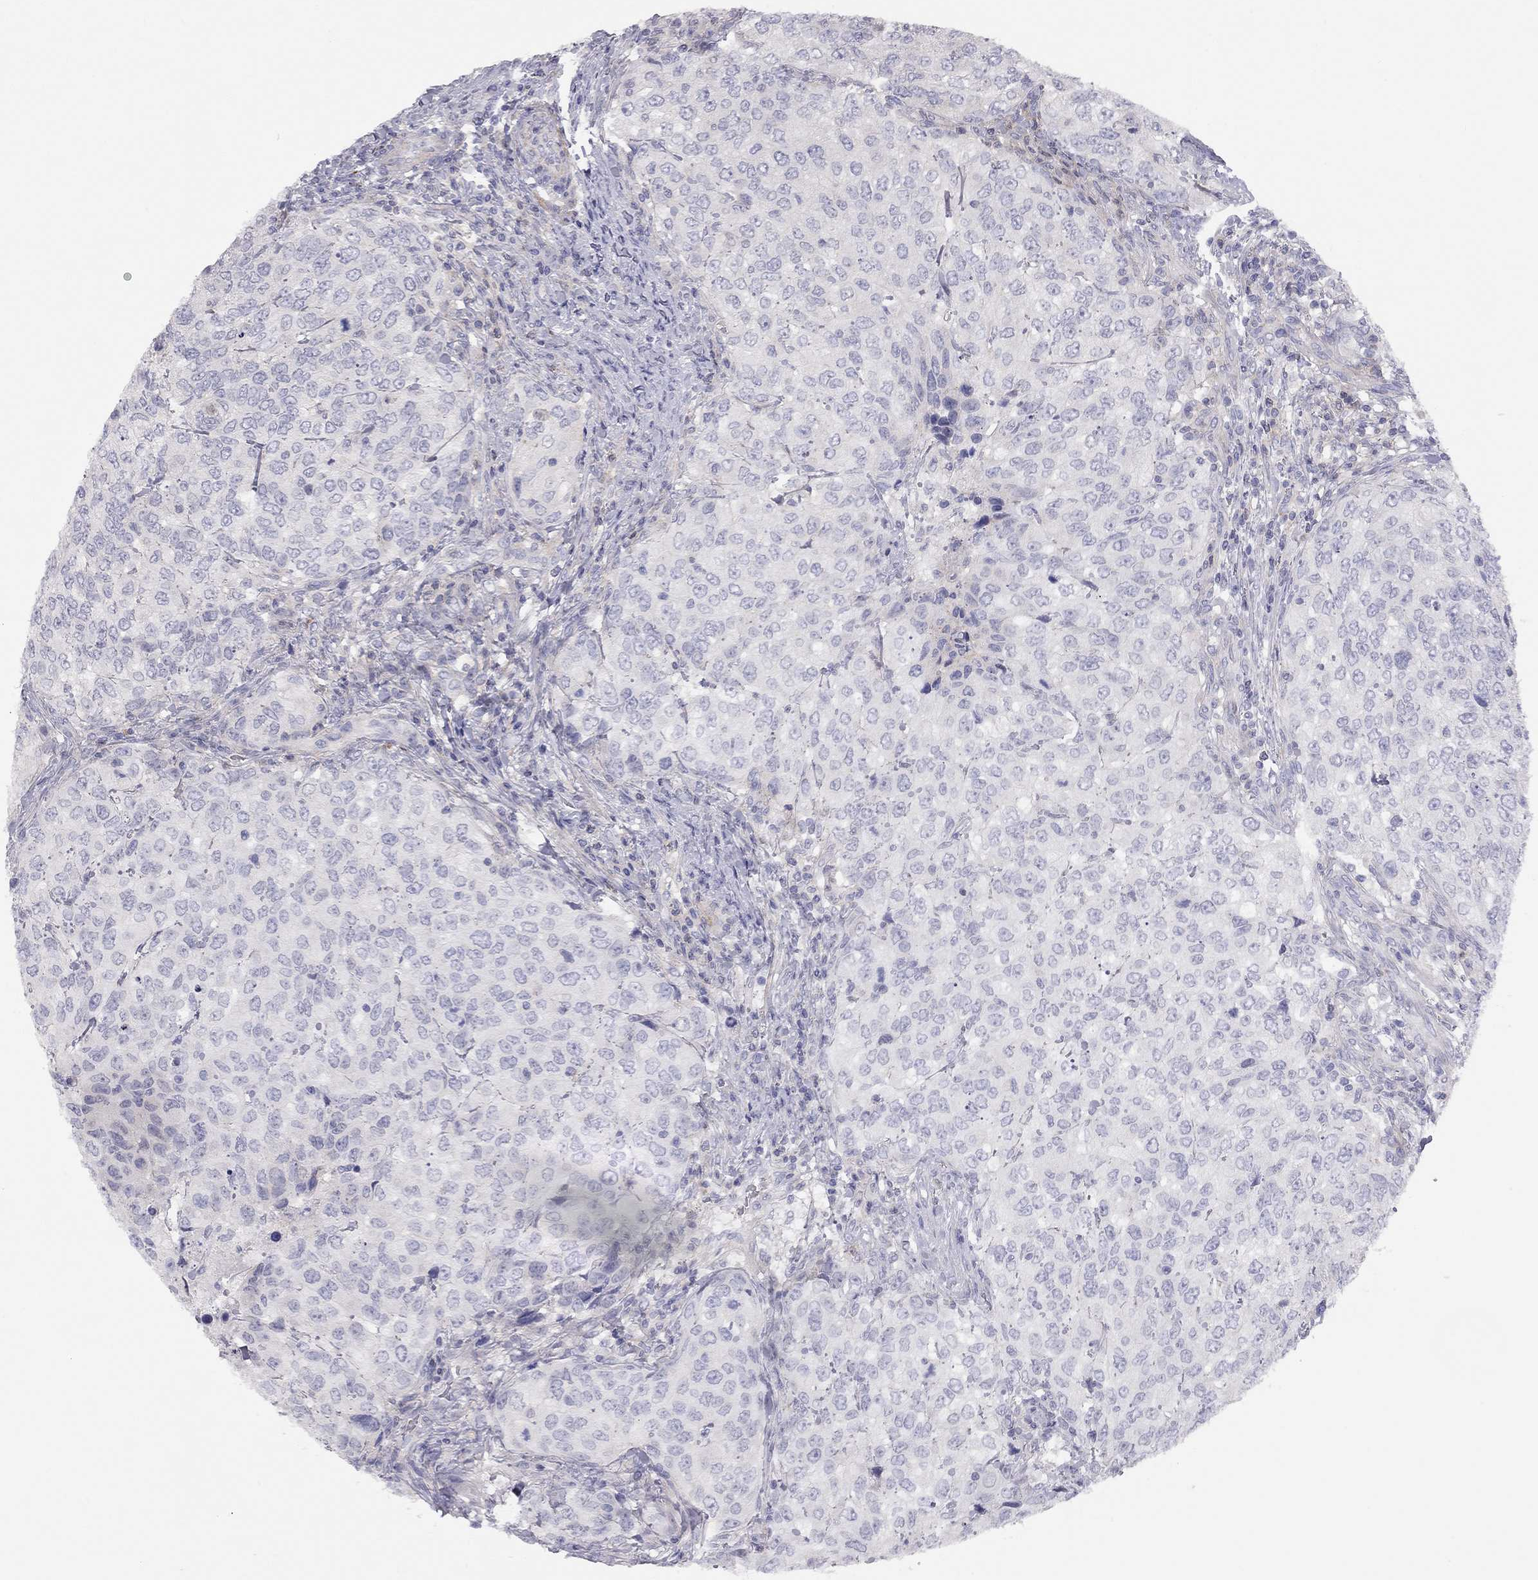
{"staining": {"intensity": "negative", "quantity": "none", "location": "none"}, "tissue": "urothelial cancer", "cell_type": "Tumor cells", "image_type": "cancer", "snomed": [{"axis": "morphology", "description": "Urothelial carcinoma, High grade"}, {"axis": "topography", "description": "Urinary bladder"}], "caption": "This is an immunohistochemistry (IHC) image of urothelial cancer. There is no positivity in tumor cells.", "gene": "ADCYAP1", "patient": {"sex": "female", "age": 78}}